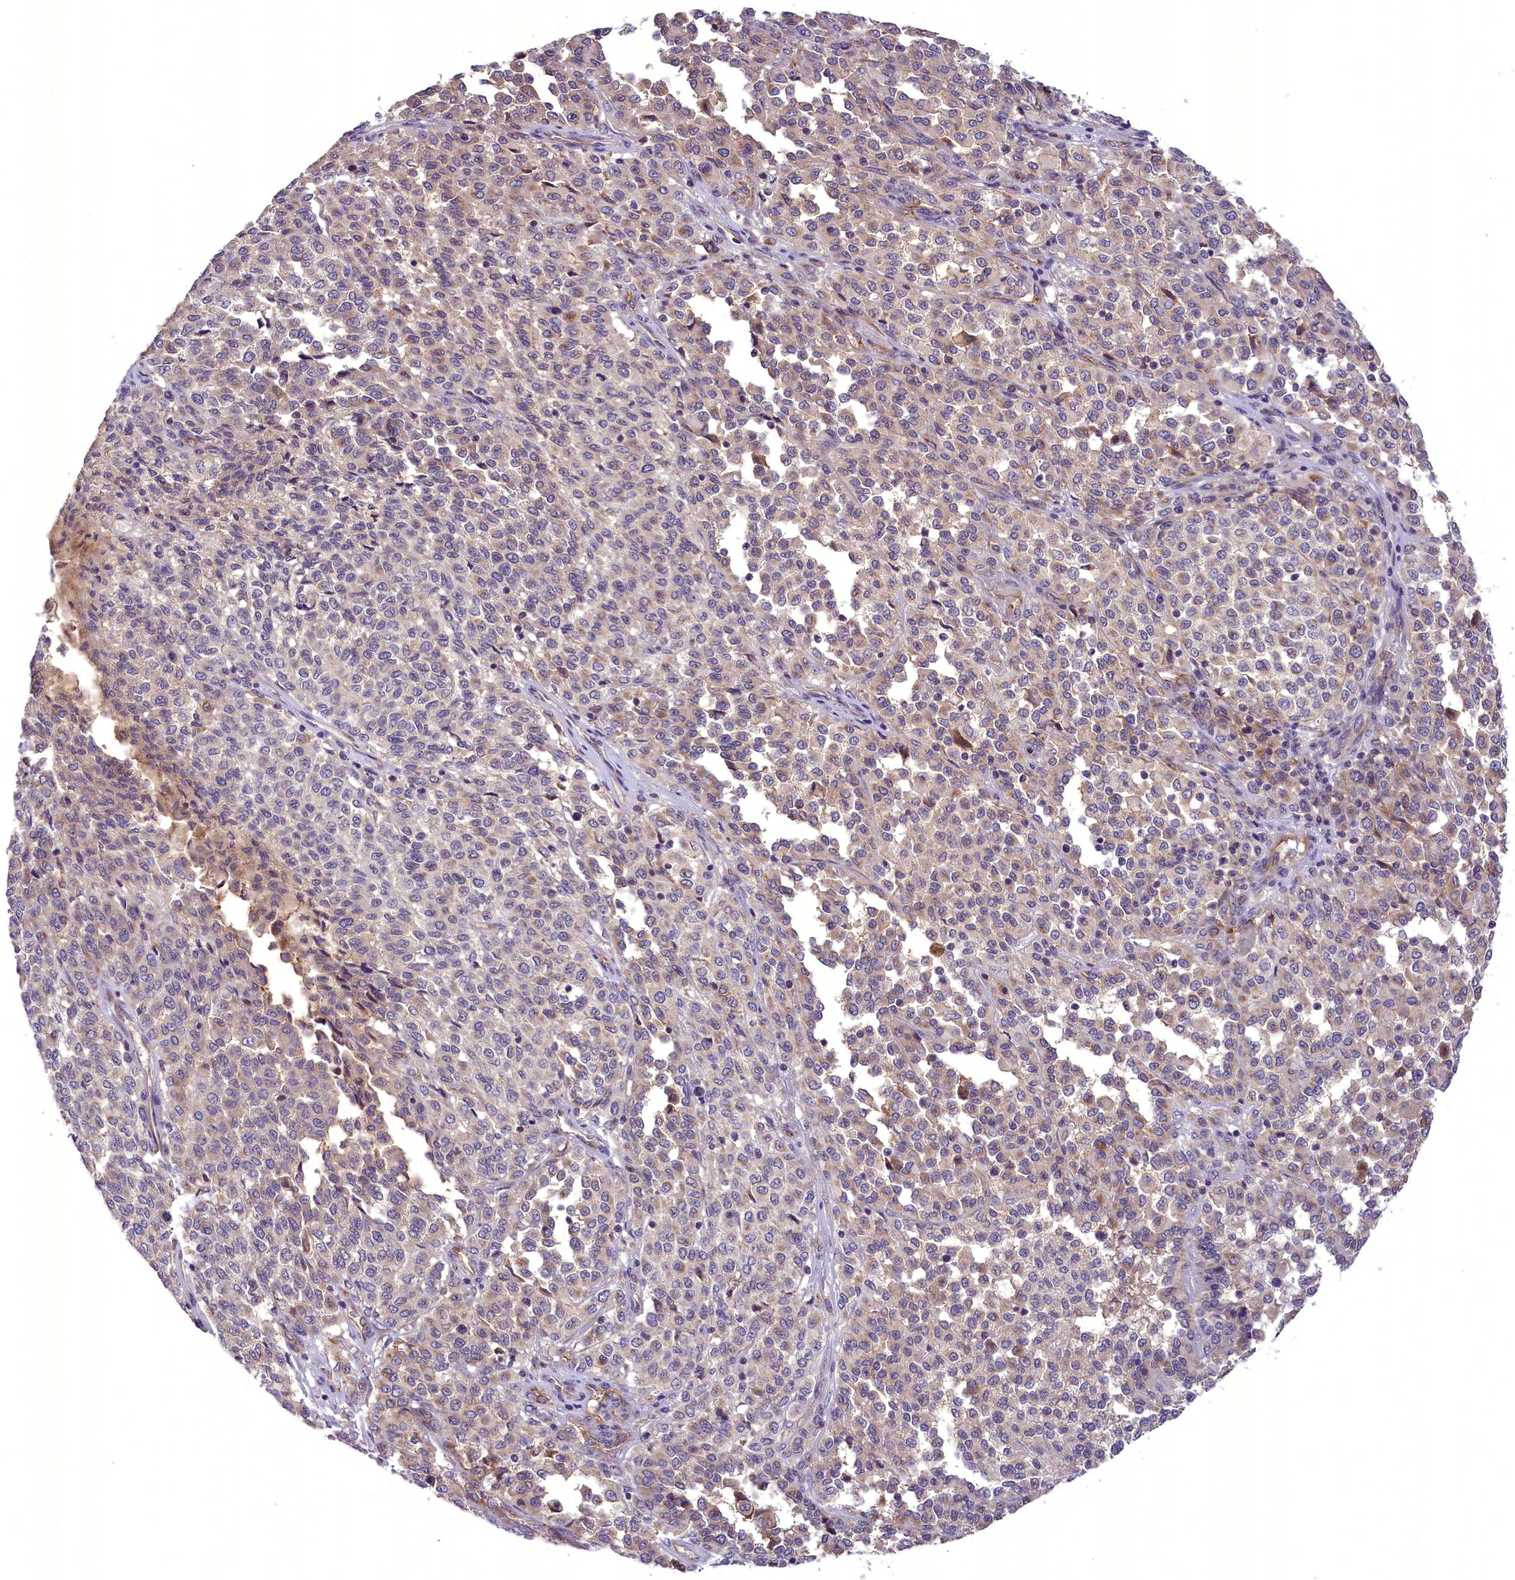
{"staining": {"intensity": "weak", "quantity": "25%-75%", "location": "cytoplasmic/membranous"}, "tissue": "melanoma", "cell_type": "Tumor cells", "image_type": "cancer", "snomed": [{"axis": "morphology", "description": "Malignant melanoma, Metastatic site"}, {"axis": "topography", "description": "Pancreas"}], "caption": "The histopathology image exhibits immunohistochemical staining of malignant melanoma (metastatic site). There is weak cytoplasmic/membranous positivity is appreciated in approximately 25%-75% of tumor cells.", "gene": "DNAJB9", "patient": {"sex": "female", "age": 30}}